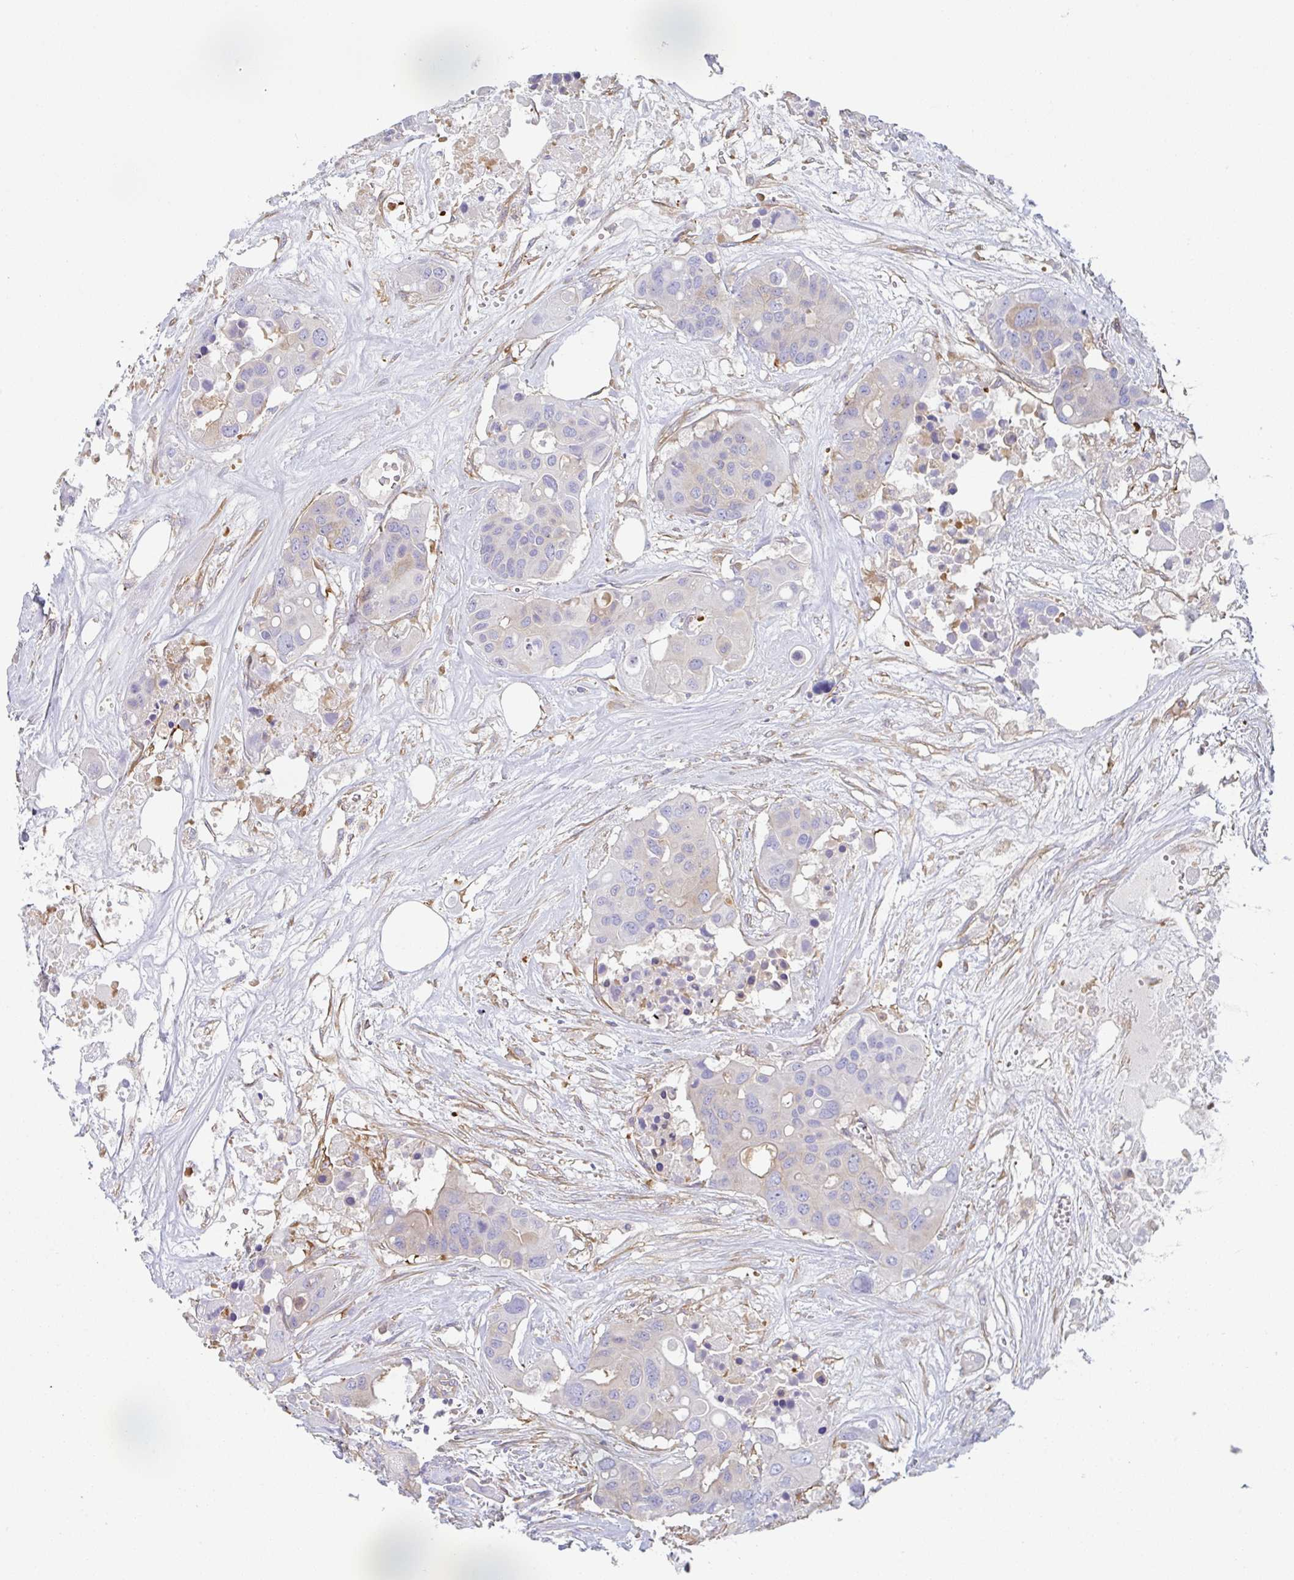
{"staining": {"intensity": "weak", "quantity": "25%-75%", "location": "cytoplasmic/membranous"}, "tissue": "colorectal cancer", "cell_type": "Tumor cells", "image_type": "cancer", "snomed": [{"axis": "morphology", "description": "Adenocarcinoma, NOS"}, {"axis": "topography", "description": "Colon"}], "caption": "An image of human colorectal adenocarcinoma stained for a protein reveals weak cytoplasmic/membranous brown staining in tumor cells.", "gene": "AMPD2", "patient": {"sex": "male", "age": 77}}